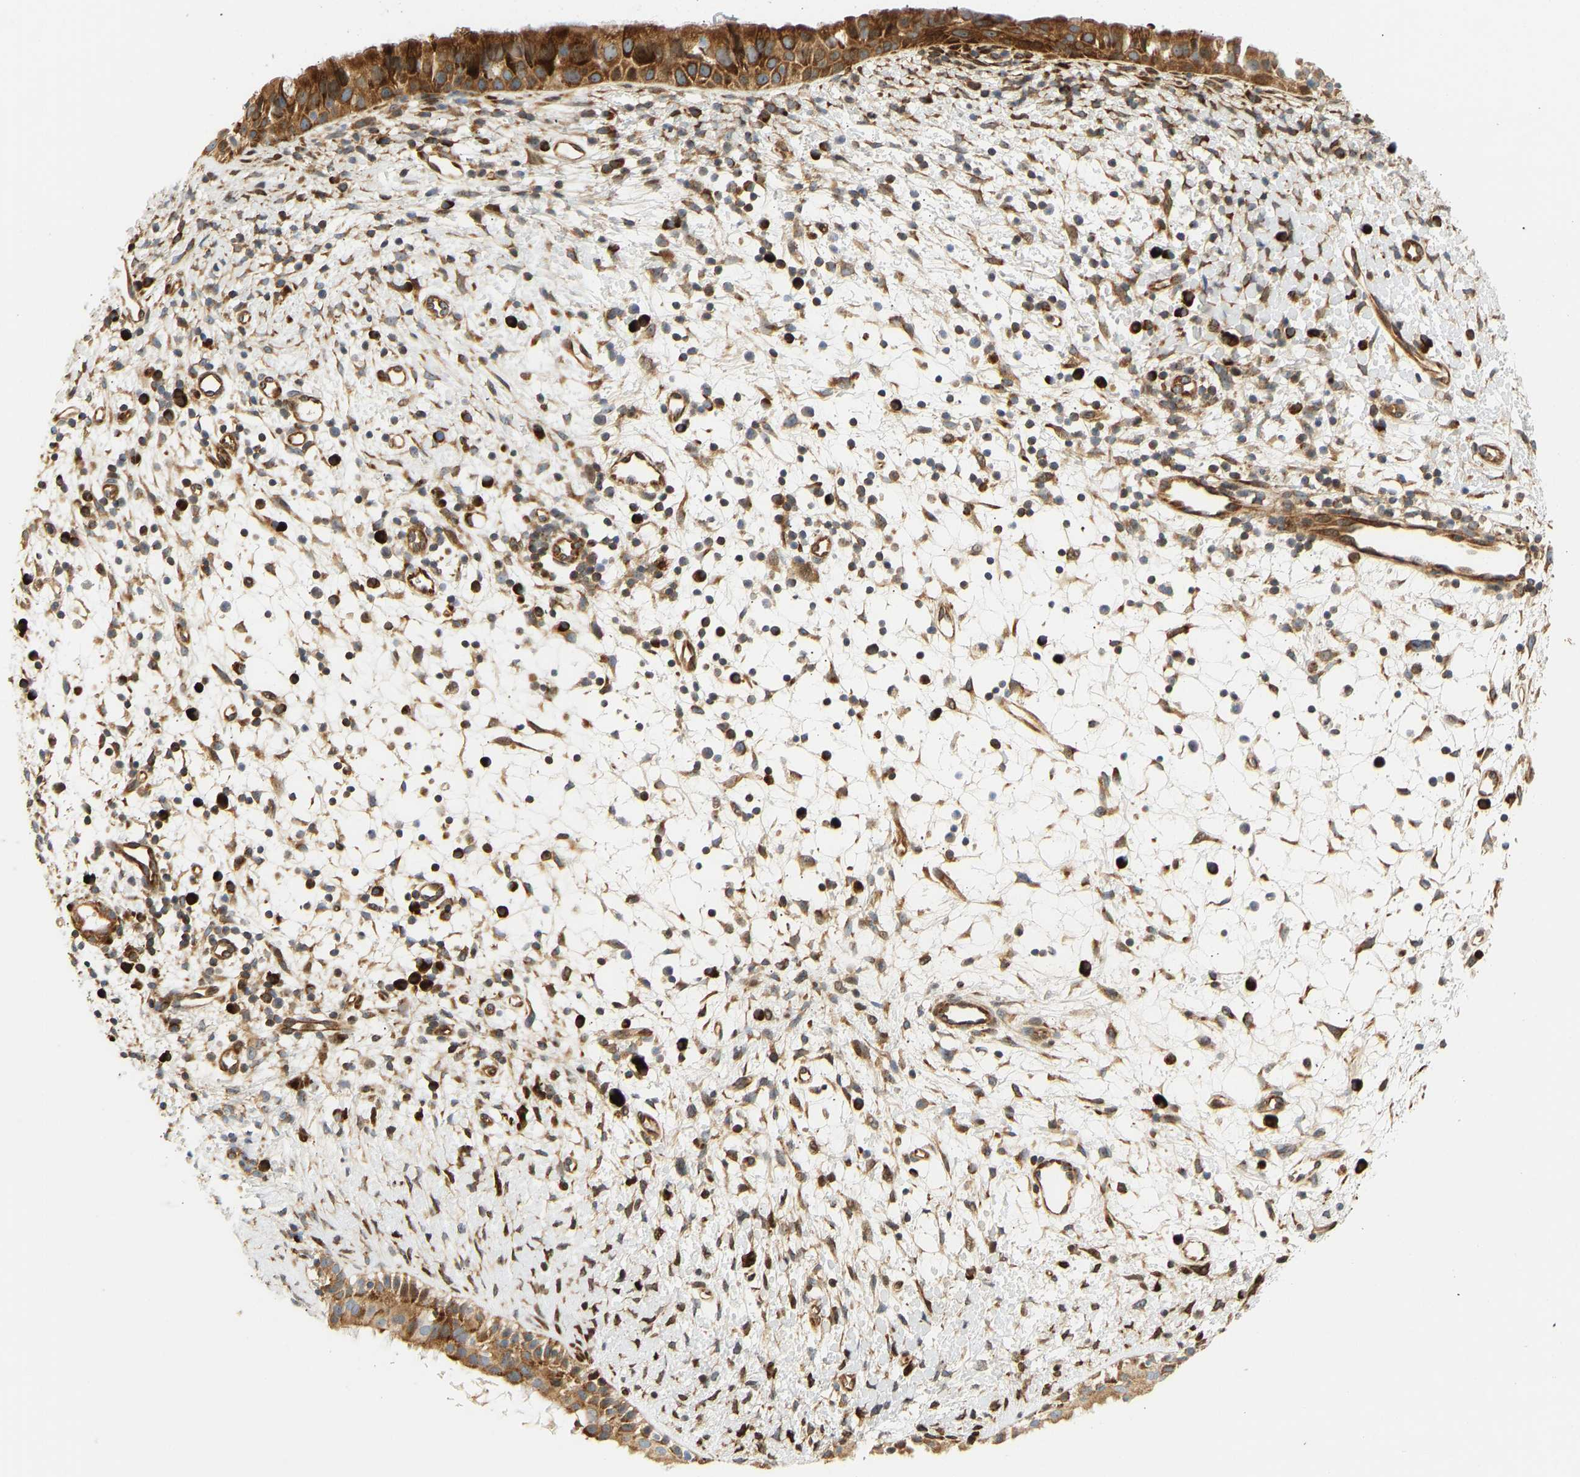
{"staining": {"intensity": "strong", "quantity": ">75%", "location": "cytoplasmic/membranous"}, "tissue": "nasopharynx", "cell_type": "Respiratory epithelial cells", "image_type": "normal", "snomed": [{"axis": "morphology", "description": "Normal tissue, NOS"}, {"axis": "topography", "description": "Nasopharynx"}], "caption": "IHC of benign human nasopharynx reveals high levels of strong cytoplasmic/membranous expression in approximately >75% of respiratory epithelial cells.", "gene": "RPS14", "patient": {"sex": "male", "age": 22}}